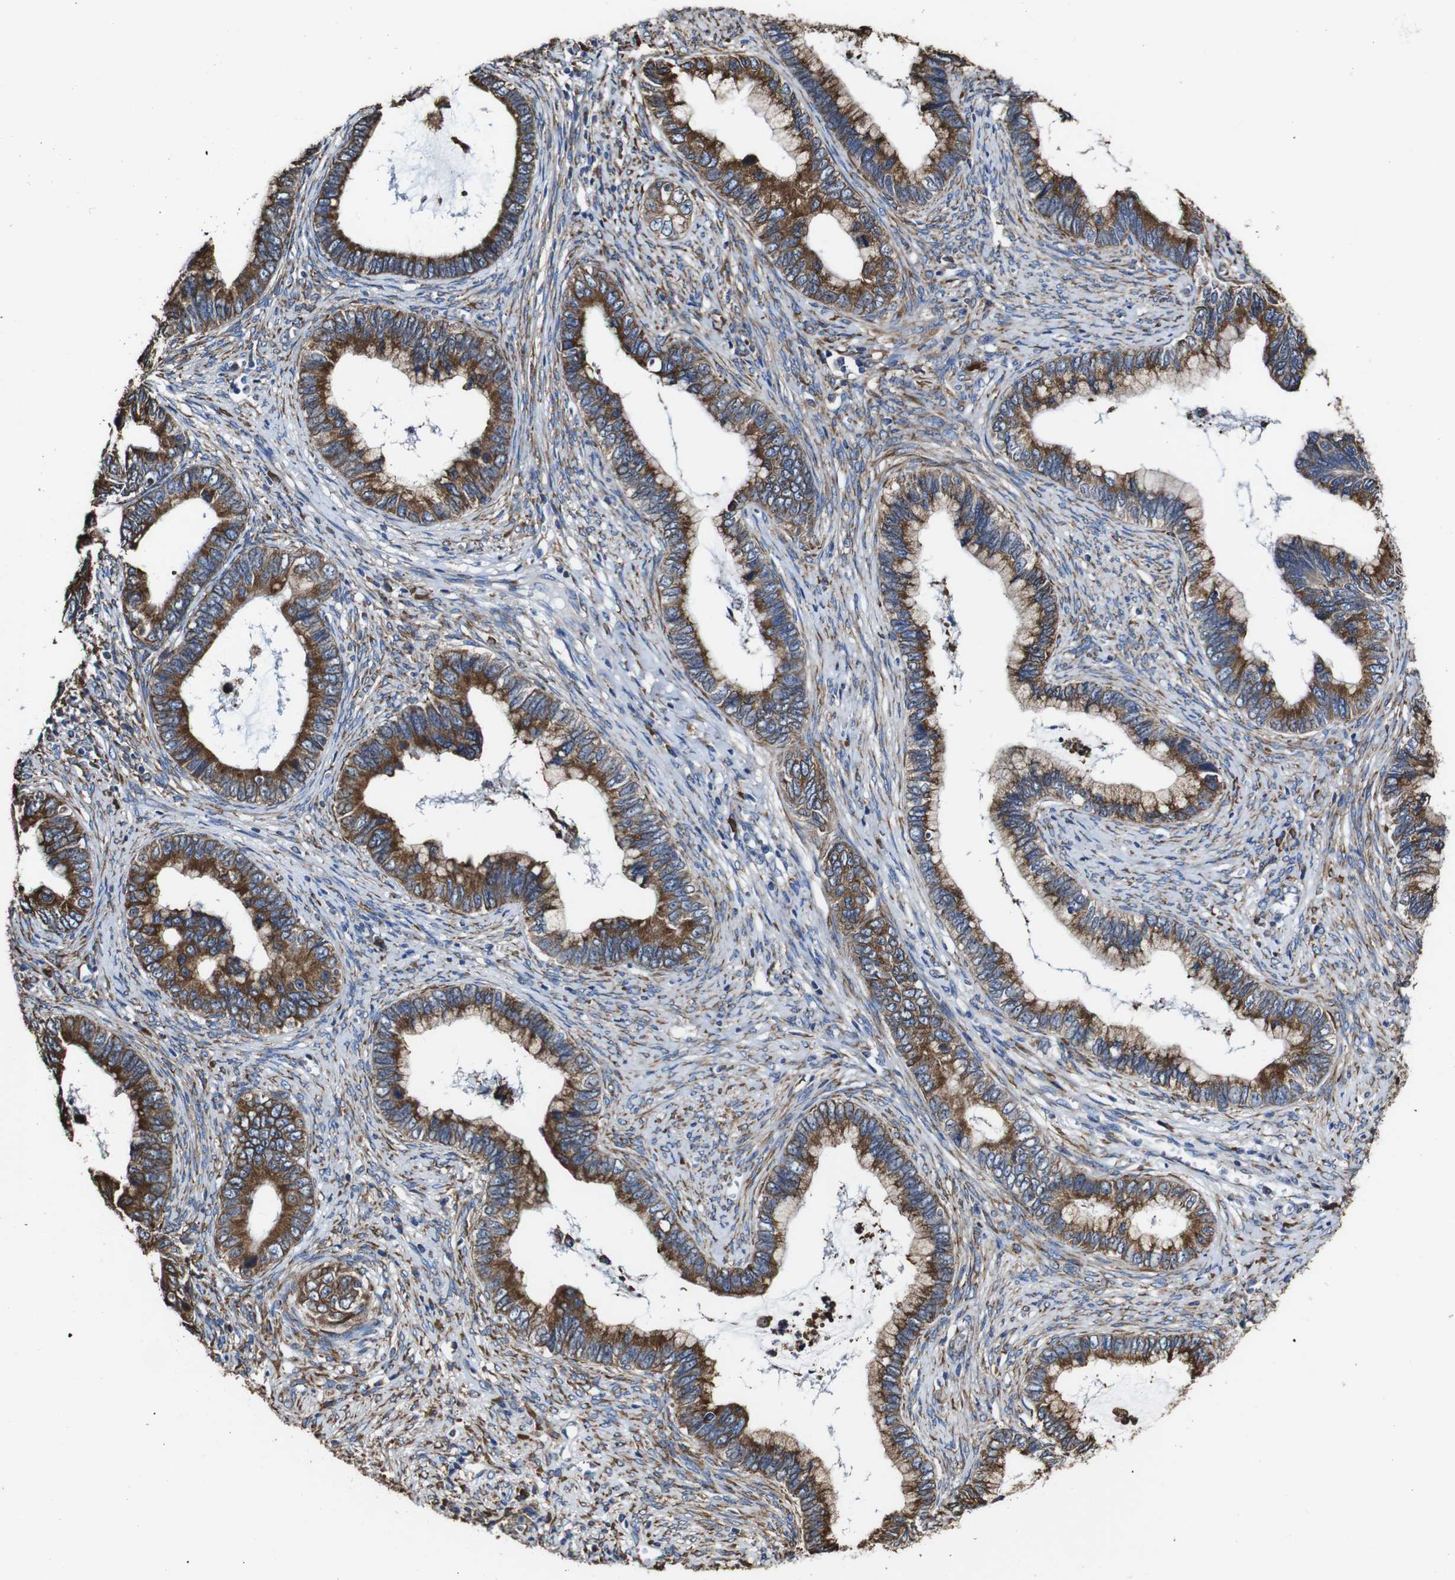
{"staining": {"intensity": "strong", "quantity": ">75%", "location": "cytoplasmic/membranous"}, "tissue": "cervical cancer", "cell_type": "Tumor cells", "image_type": "cancer", "snomed": [{"axis": "morphology", "description": "Adenocarcinoma, NOS"}, {"axis": "topography", "description": "Cervix"}], "caption": "DAB immunohistochemical staining of cervical cancer exhibits strong cytoplasmic/membranous protein positivity in about >75% of tumor cells.", "gene": "PPIB", "patient": {"sex": "female", "age": 44}}